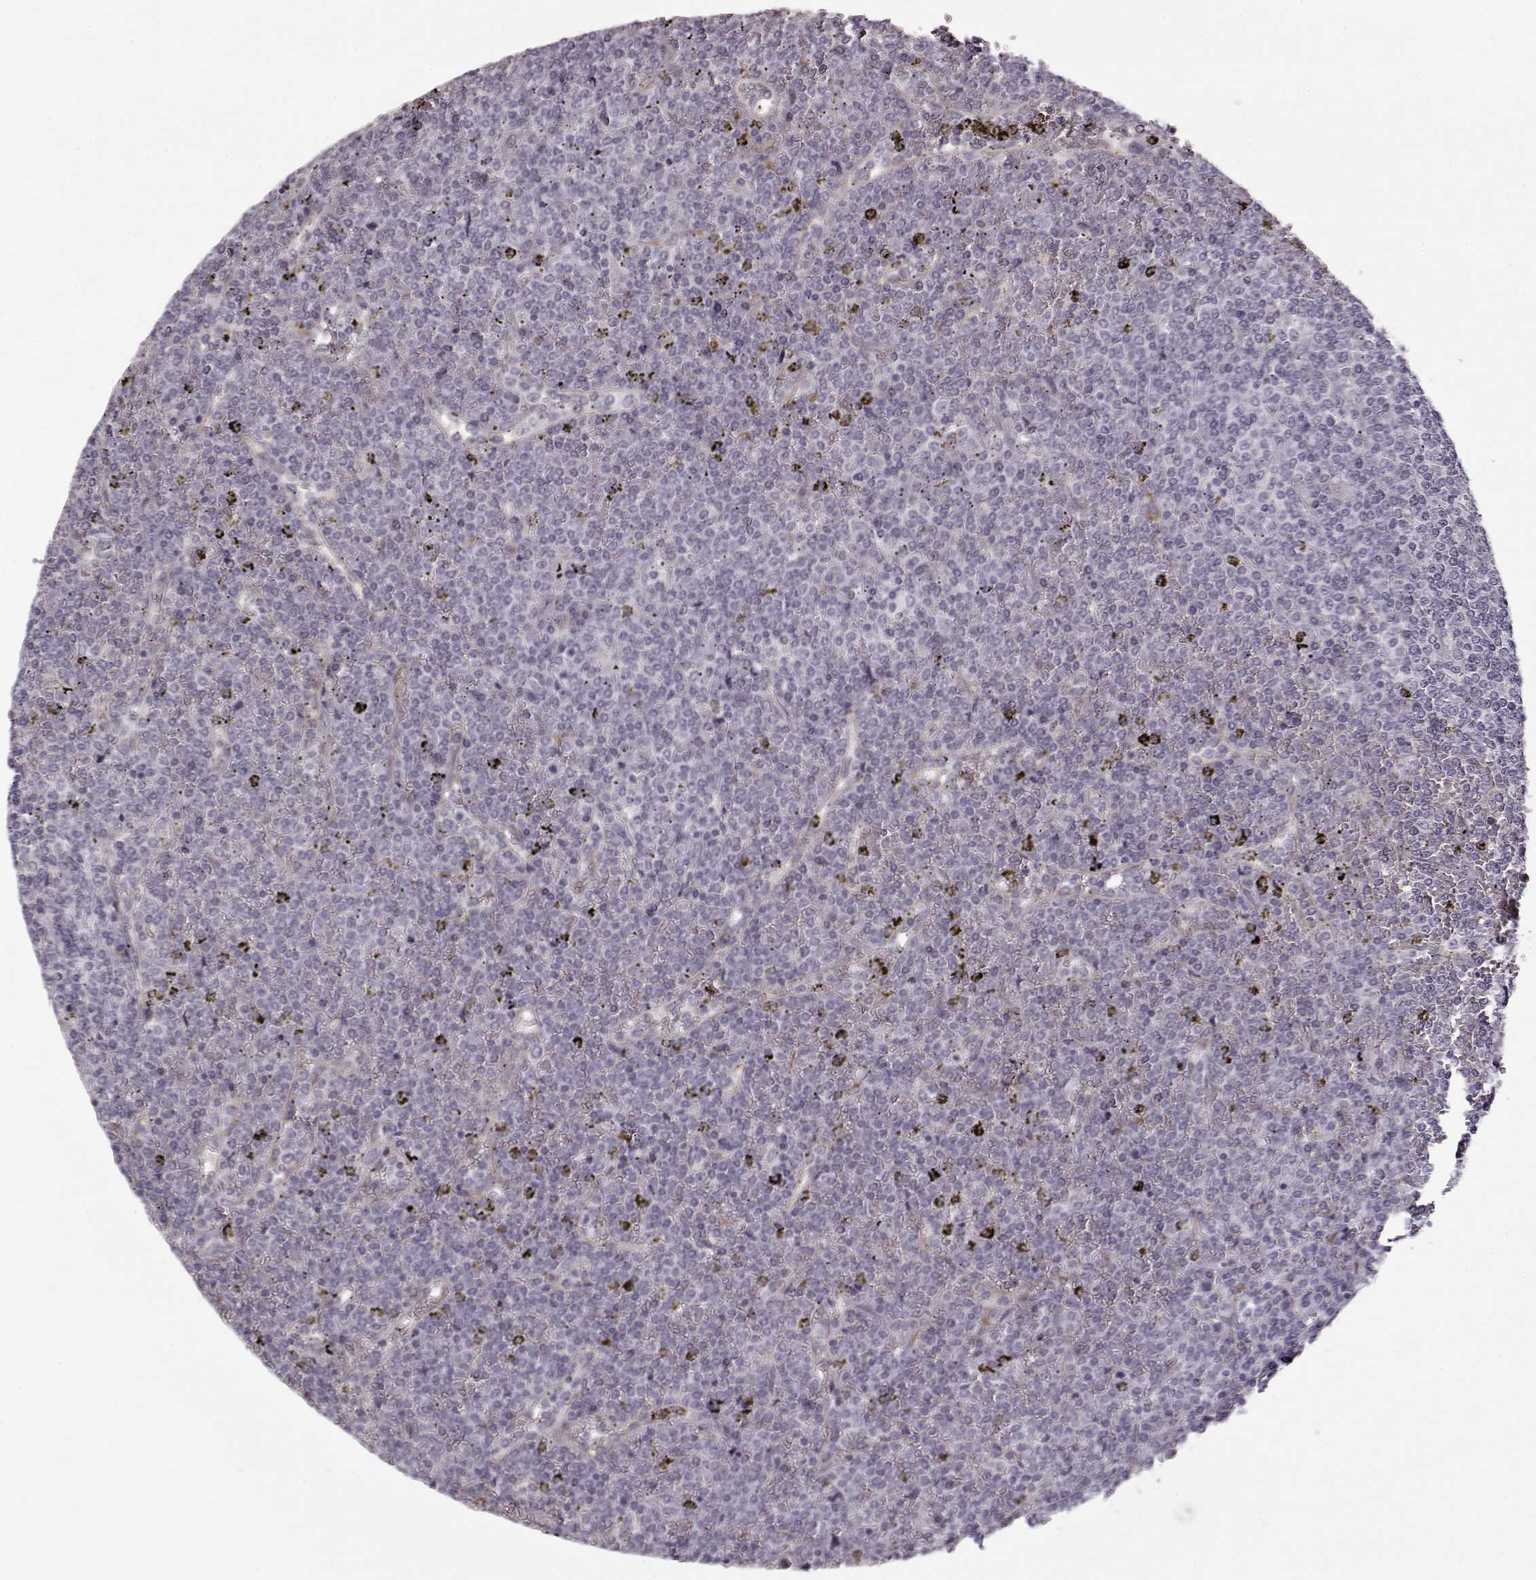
{"staining": {"intensity": "negative", "quantity": "none", "location": "none"}, "tissue": "lymphoma", "cell_type": "Tumor cells", "image_type": "cancer", "snomed": [{"axis": "morphology", "description": "Malignant lymphoma, non-Hodgkin's type, Low grade"}, {"axis": "topography", "description": "Spleen"}], "caption": "DAB (3,3'-diaminobenzidine) immunohistochemical staining of human low-grade malignant lymphoma, non-Hodgkin's type exhibits no significant staining in tumor cells. Brightfield microscopy of immunohistochemistry (IHC) stained with DAB (3,3'-diaminobenzidine) (brown) and hematoxylin (blue), captured at high magnification.", "gene": "LAMB2", "patient": {"sex": "female", "age": 19}}